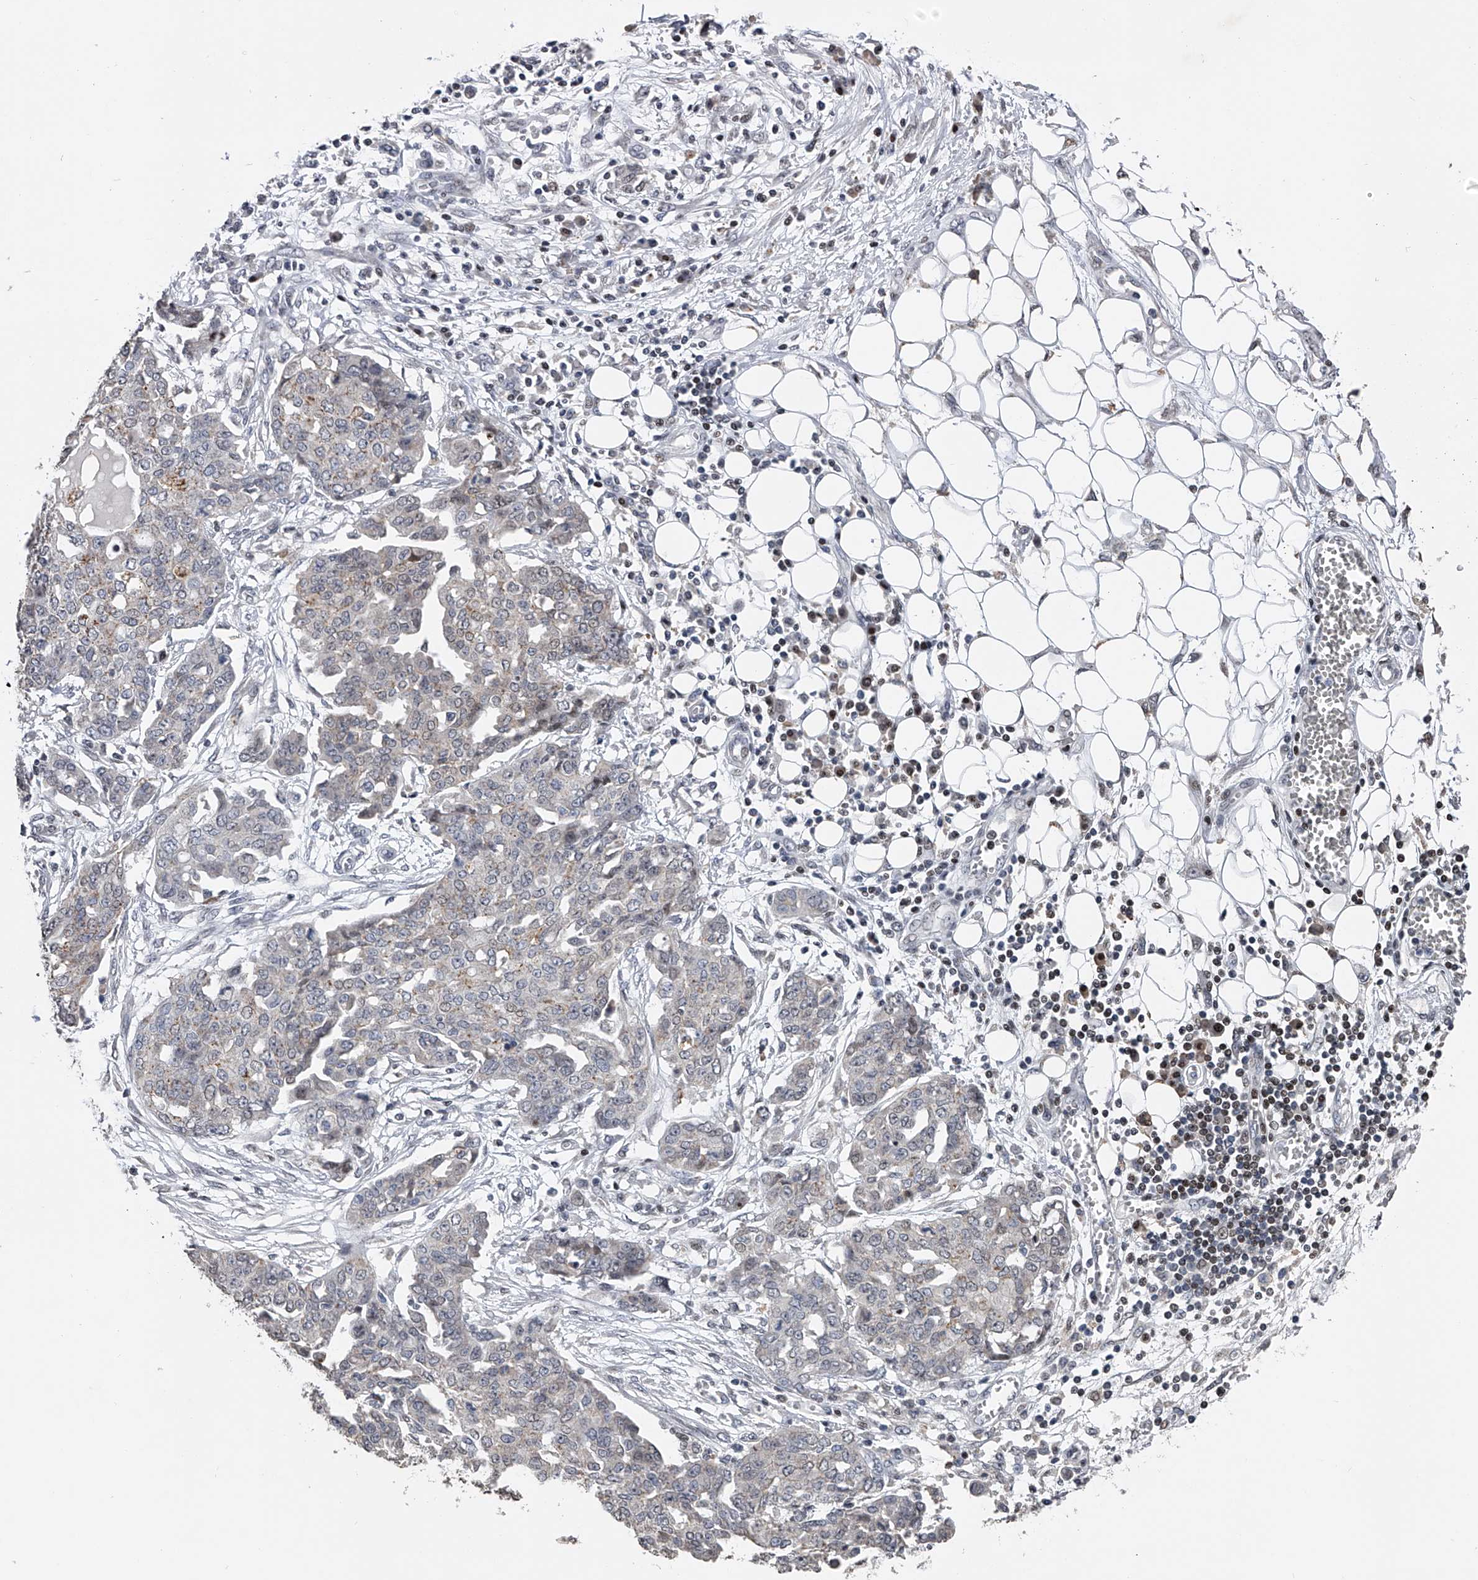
{"staining": {"intensity": "negative", "quantity": "none", "location": "none"}, "tissue": "ovarian cancer", "cell_type": "Tumor cells", "image_type": "cancer", "snomed": [{"axis": "morphology", "description": "Cystadenocarcinoma, serous, NOS"}, {"axis": "topography", "description": "Soft tissue"}, {"axis": "topography", "description": "Ovary"}], "caption": "Immunohistochemistry image of neoplastic tissue: ovarian serous cystadenocarcinoma stained with DAB exhibits no significant protein staining in tumor cells. The staining is performed using DAB (3,3'-diaminobenzidine) brown chromogen with nuclei counter-stained in using hematoxylin.", "gene": "RWDD2A", "patient": {"sex": "female", "age": 57}}